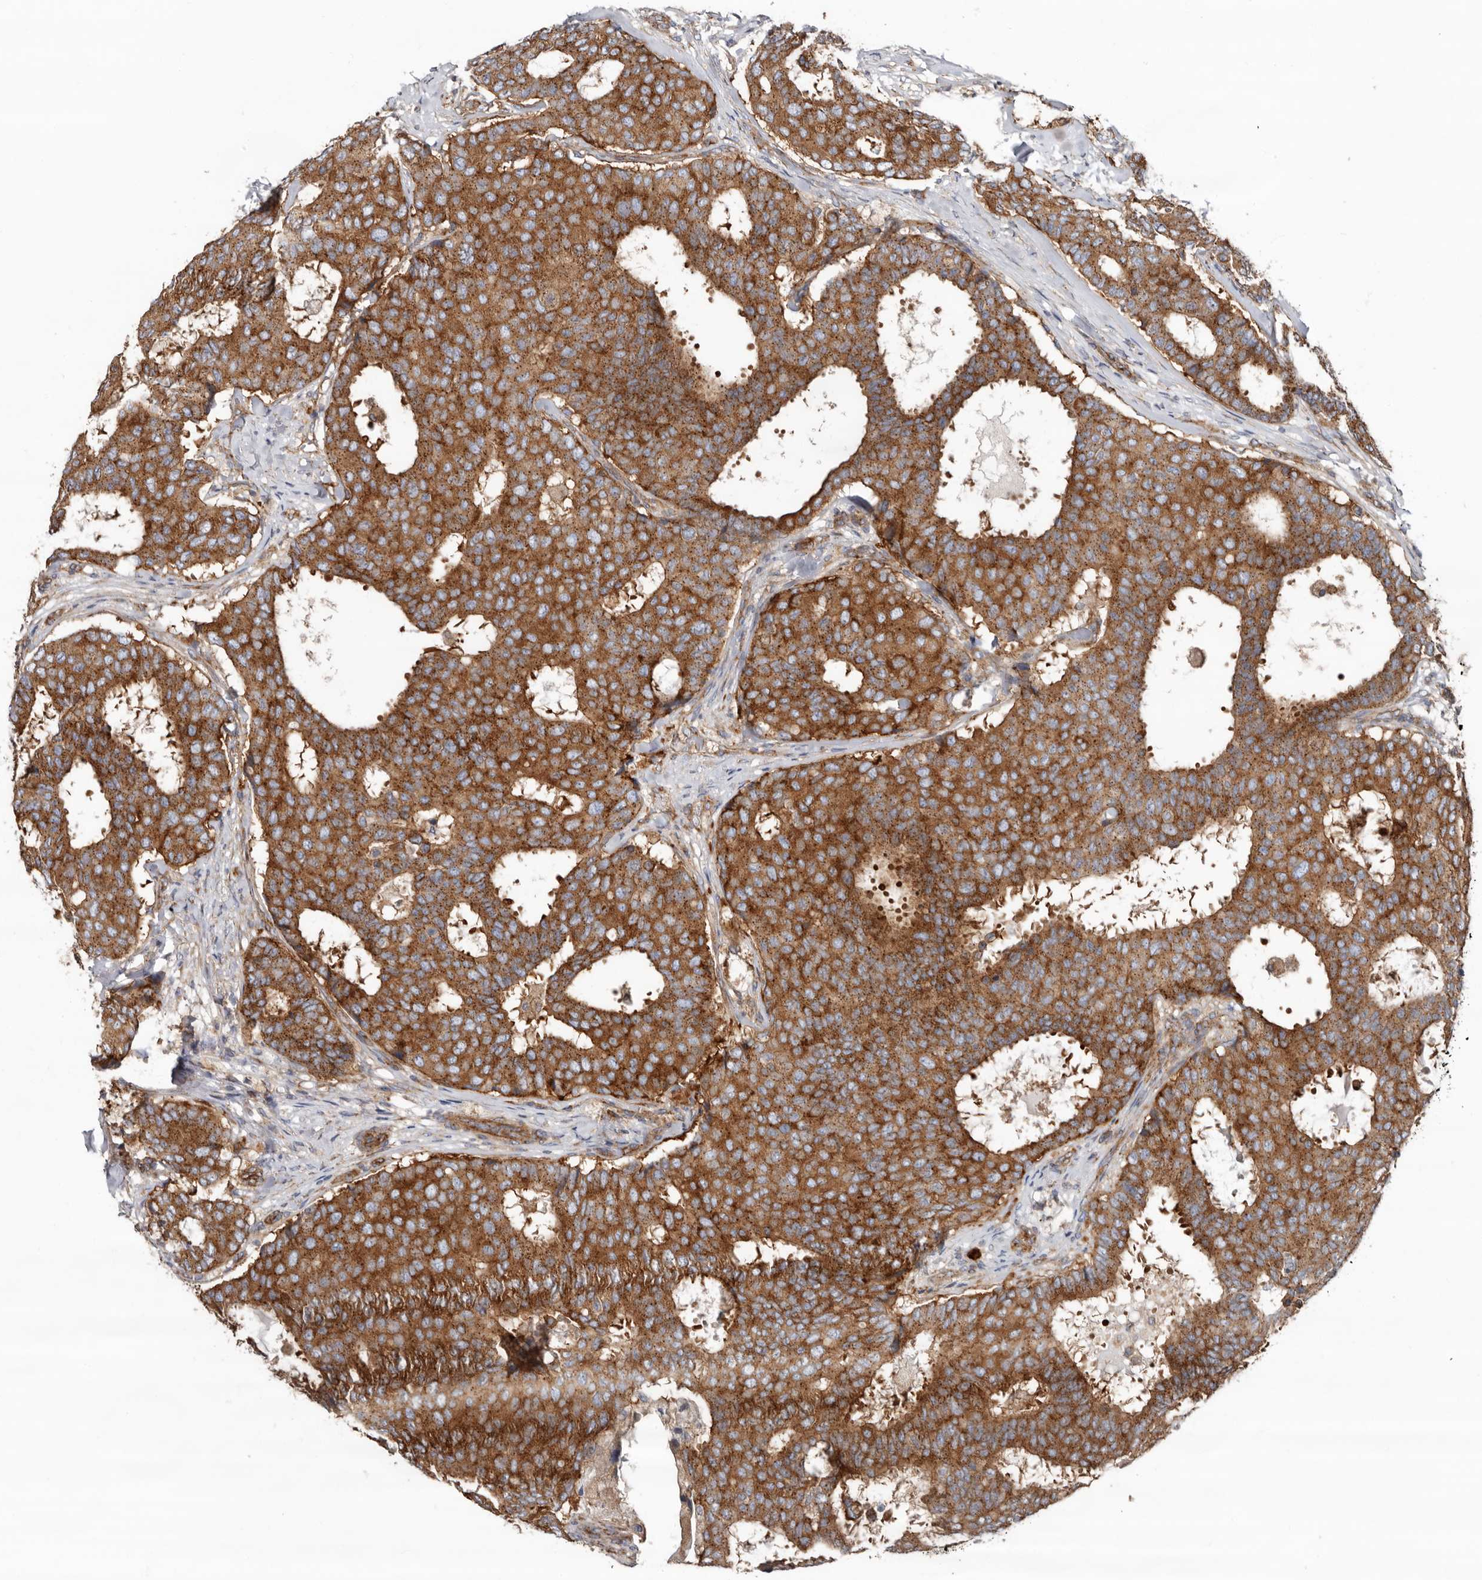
{"staining": {"intensity": "strong", "quantity": ">75%", "location": "cytoplasmic/membranous"}, "tissue": "breast cancer", "cell_type": "Tumor cells", "image_type": "cancer", "snomed": [{"axis": "morphology", "description": "Duct carcinoma"}, {"axis": "topography", "description": "Breast"}], "caption": "Breast cancer (intraductal carcinoma) stained for a protein exhibits strong cytoplasmic/membranous positivity in tumor cells. (IHC, brightfield microscopy, high magnification).", "gene": "LUZP1", "patient": {"sex": "female", "age": 75}}